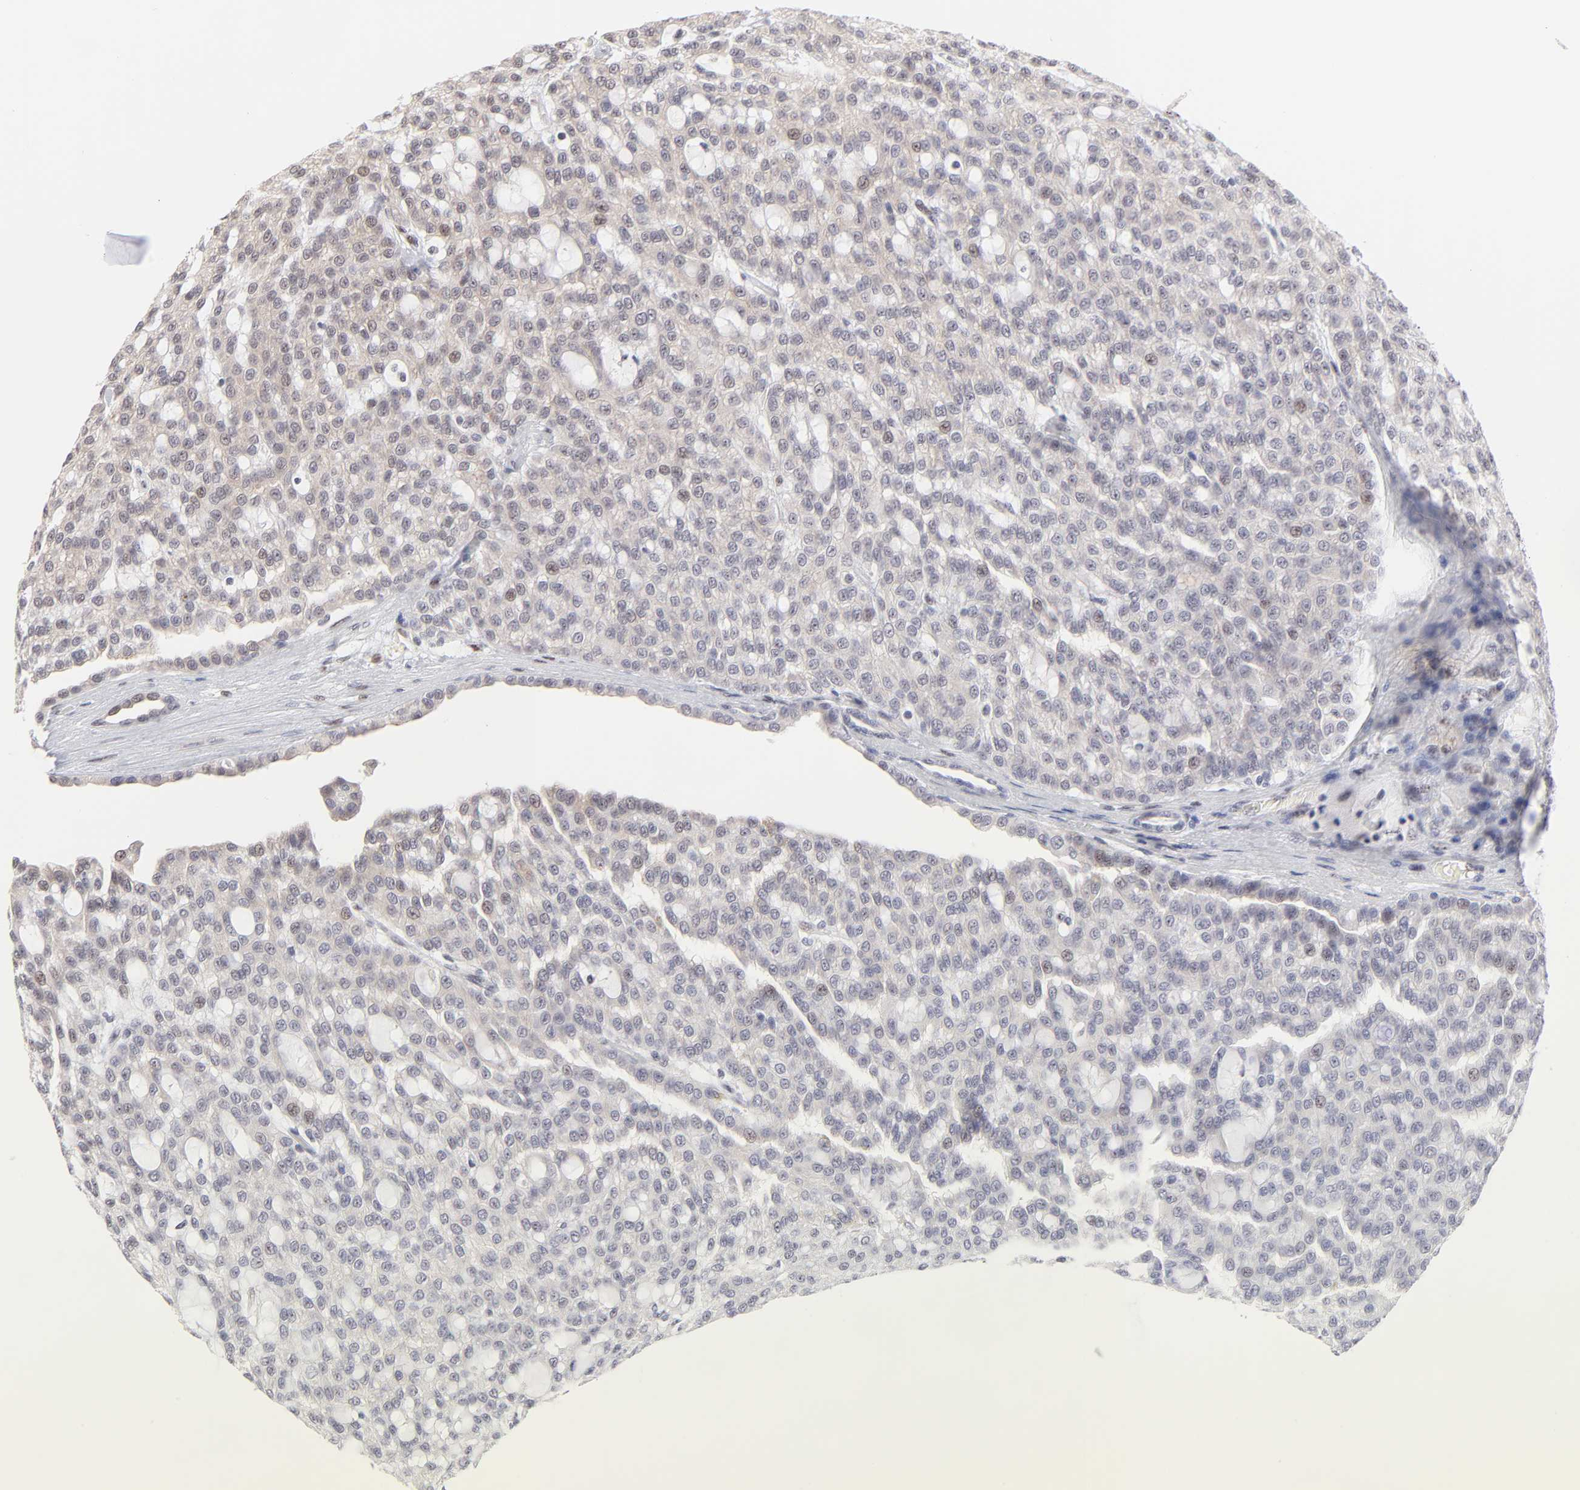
{"staining": {"intensity": "negative", "quantity": "none", "location": "none"}, "tissue": "renal cancer", "cell_type": "Tumor cells", "image_type": "cancer", "snomed": [{"axis": "morphology", "description": "Adenocarcinoma, NOS"}, {"axis": "topography", "description": "Kidney"}], "caption": "High magnification brightfield microscopy of renal cancer (adenocarcinoma) stained with DAB (3,3'-diaminobenzidine) (brown) and counterstained with hematoxylin (blue): tumor cells show no significant staining. (IHC, brightfield microscopy, high magnification).", "gene": "STAT3", "patient": {"sex": "male", "age": 63}}